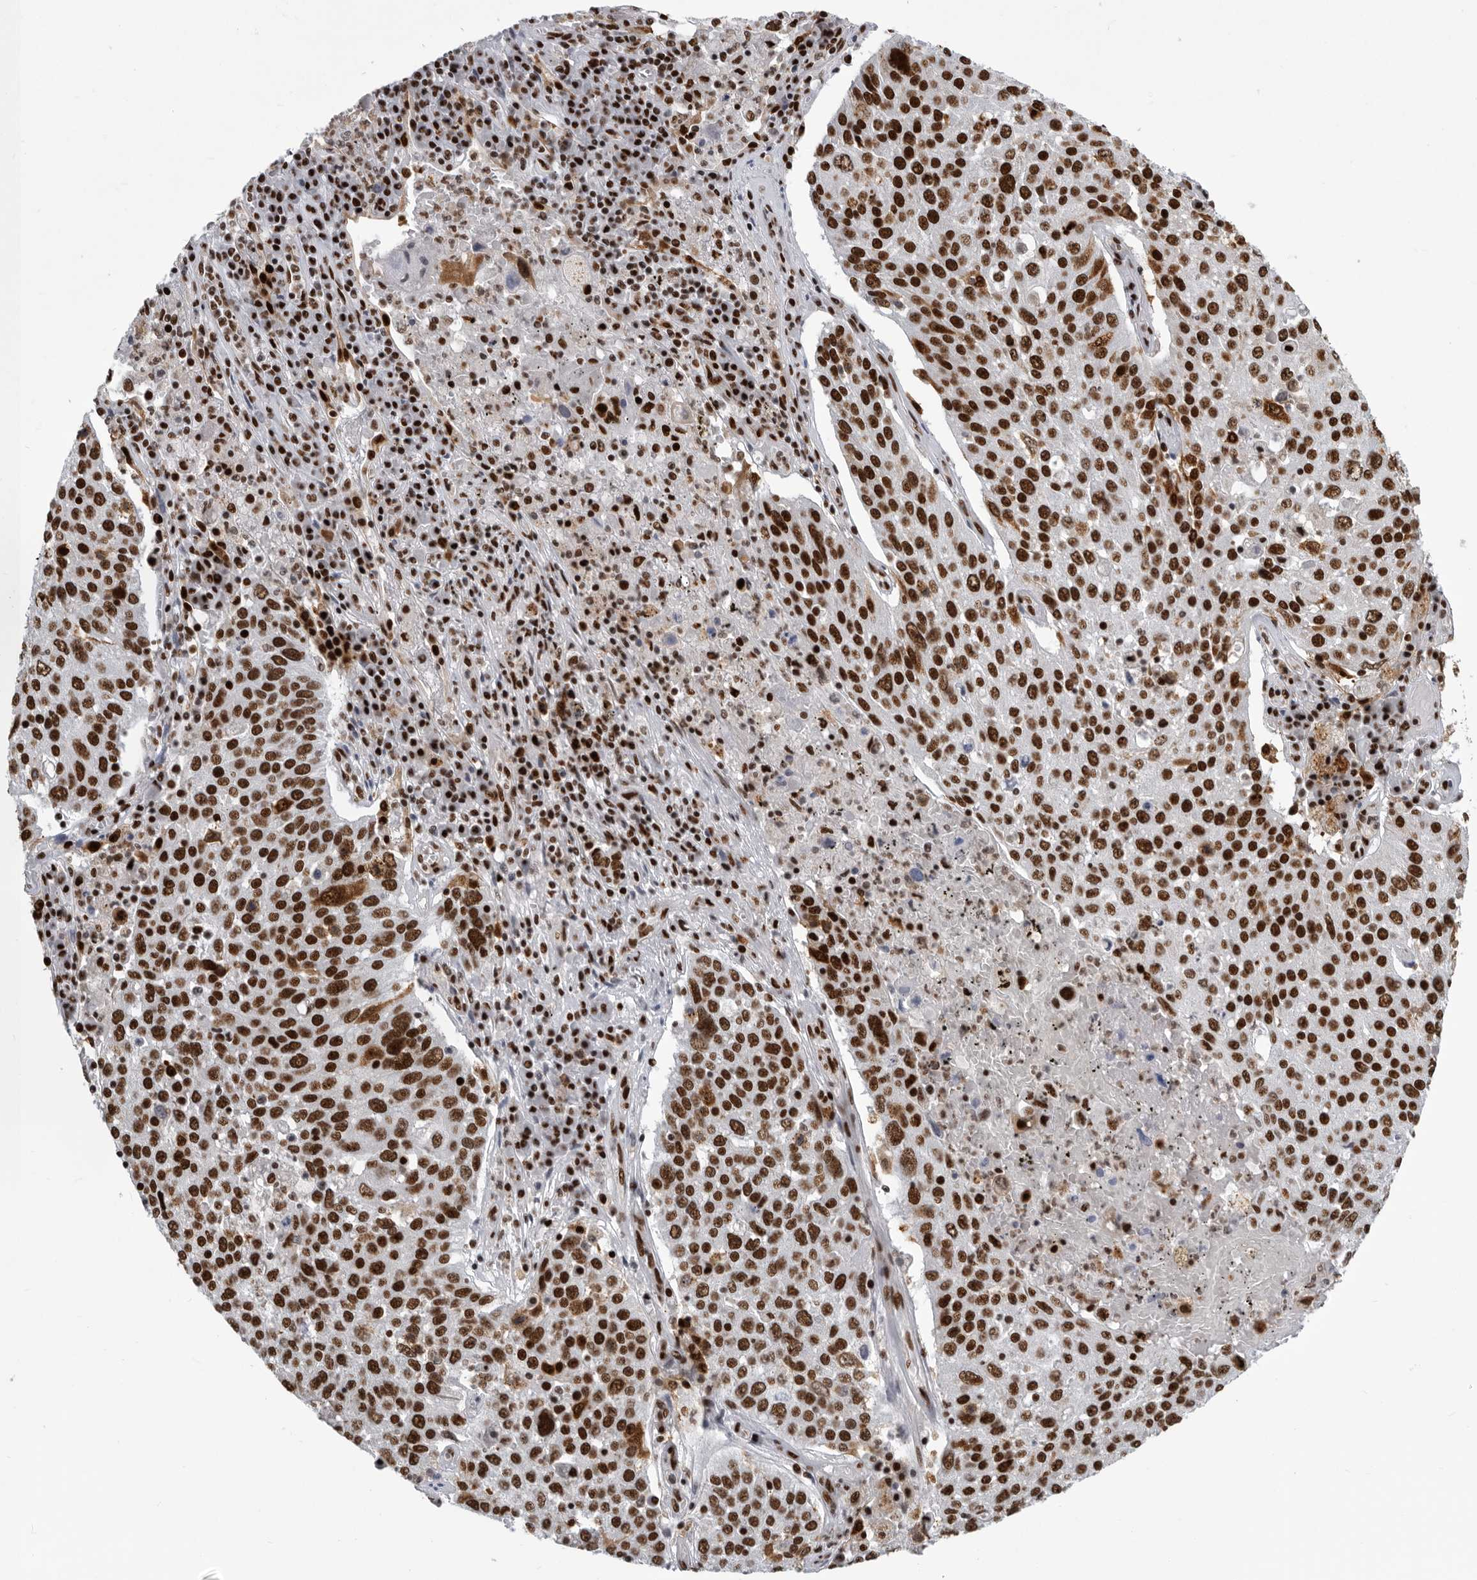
{"staining": {"intensity": "strong", "quantity": ">75%", "location": "nuclear"}, "tissue": "lung cancer", "cell_type": "Tumor cells", "image_type": "cancer", "snomed": [{"axis": "morphology", "description": "Squamous cell carcinoma, NOS"}, {"axis": "topography", "description": "Lung"}], "caption": "Human lung cancer (squamous cell carcinoma) stained with a protein marker shows strong staining in tumor cells.", "gene": "BCLAF1", "patient": {"sex": "male", "age": 65}}